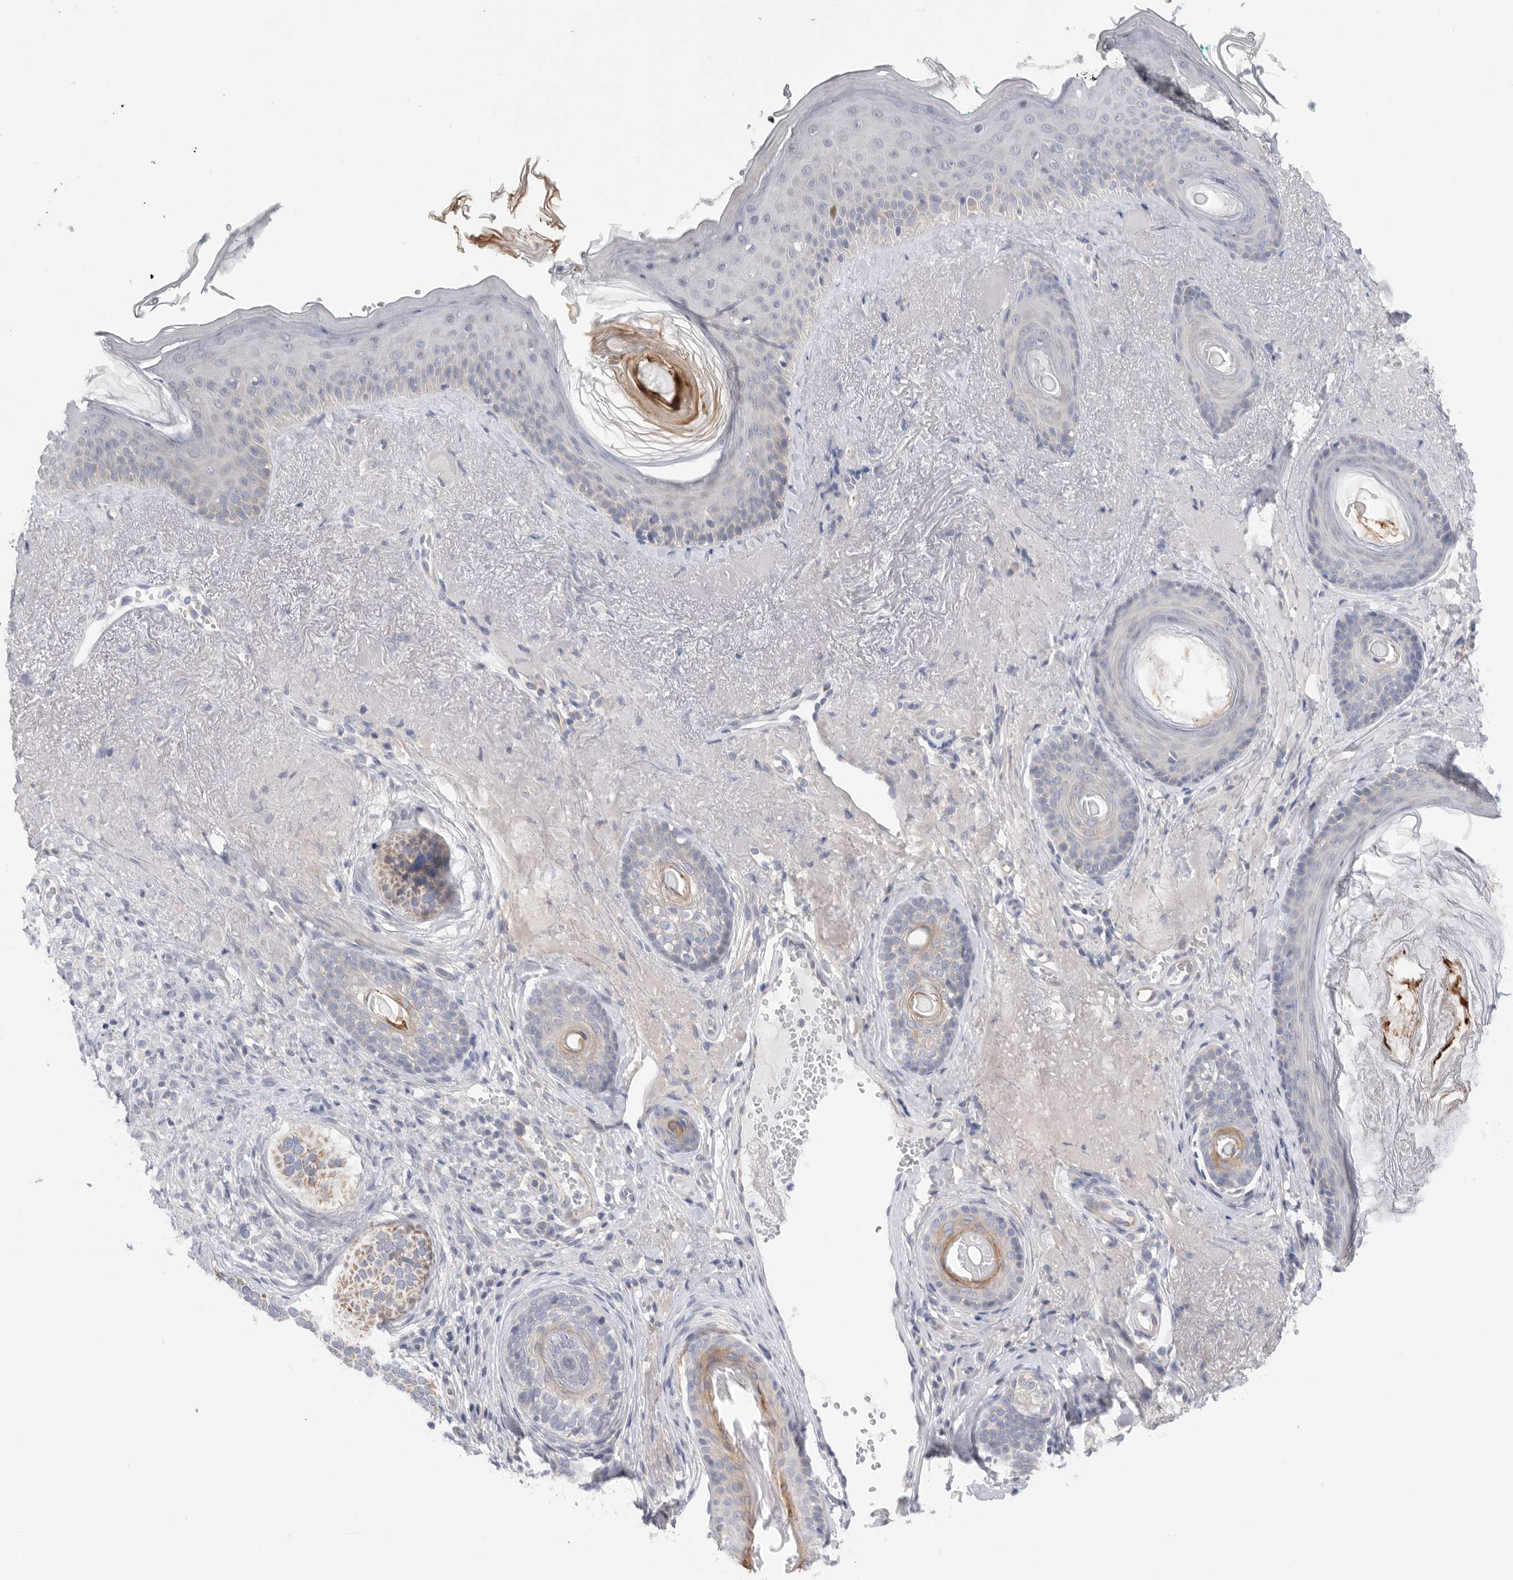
{"staining": {"intensity": "weak", "quantity": "<25%", "location": "cytoplasmic/membranous"}, "tissue": "skin cancer", "cell_type": "Tumor cells", "image_type": "cancer", "snomed": [{"axis": "morphology", "description": "Basal cell carcinoma"}, {"axis": "topography", "description": "Skin"}], "caption": "A histopathology image of human skin cancer (basal cell carcinoma) is negative for staining in tumor cells.", "gene": "MTFR1L", "patient": {"sex": "male", "age": 62}}